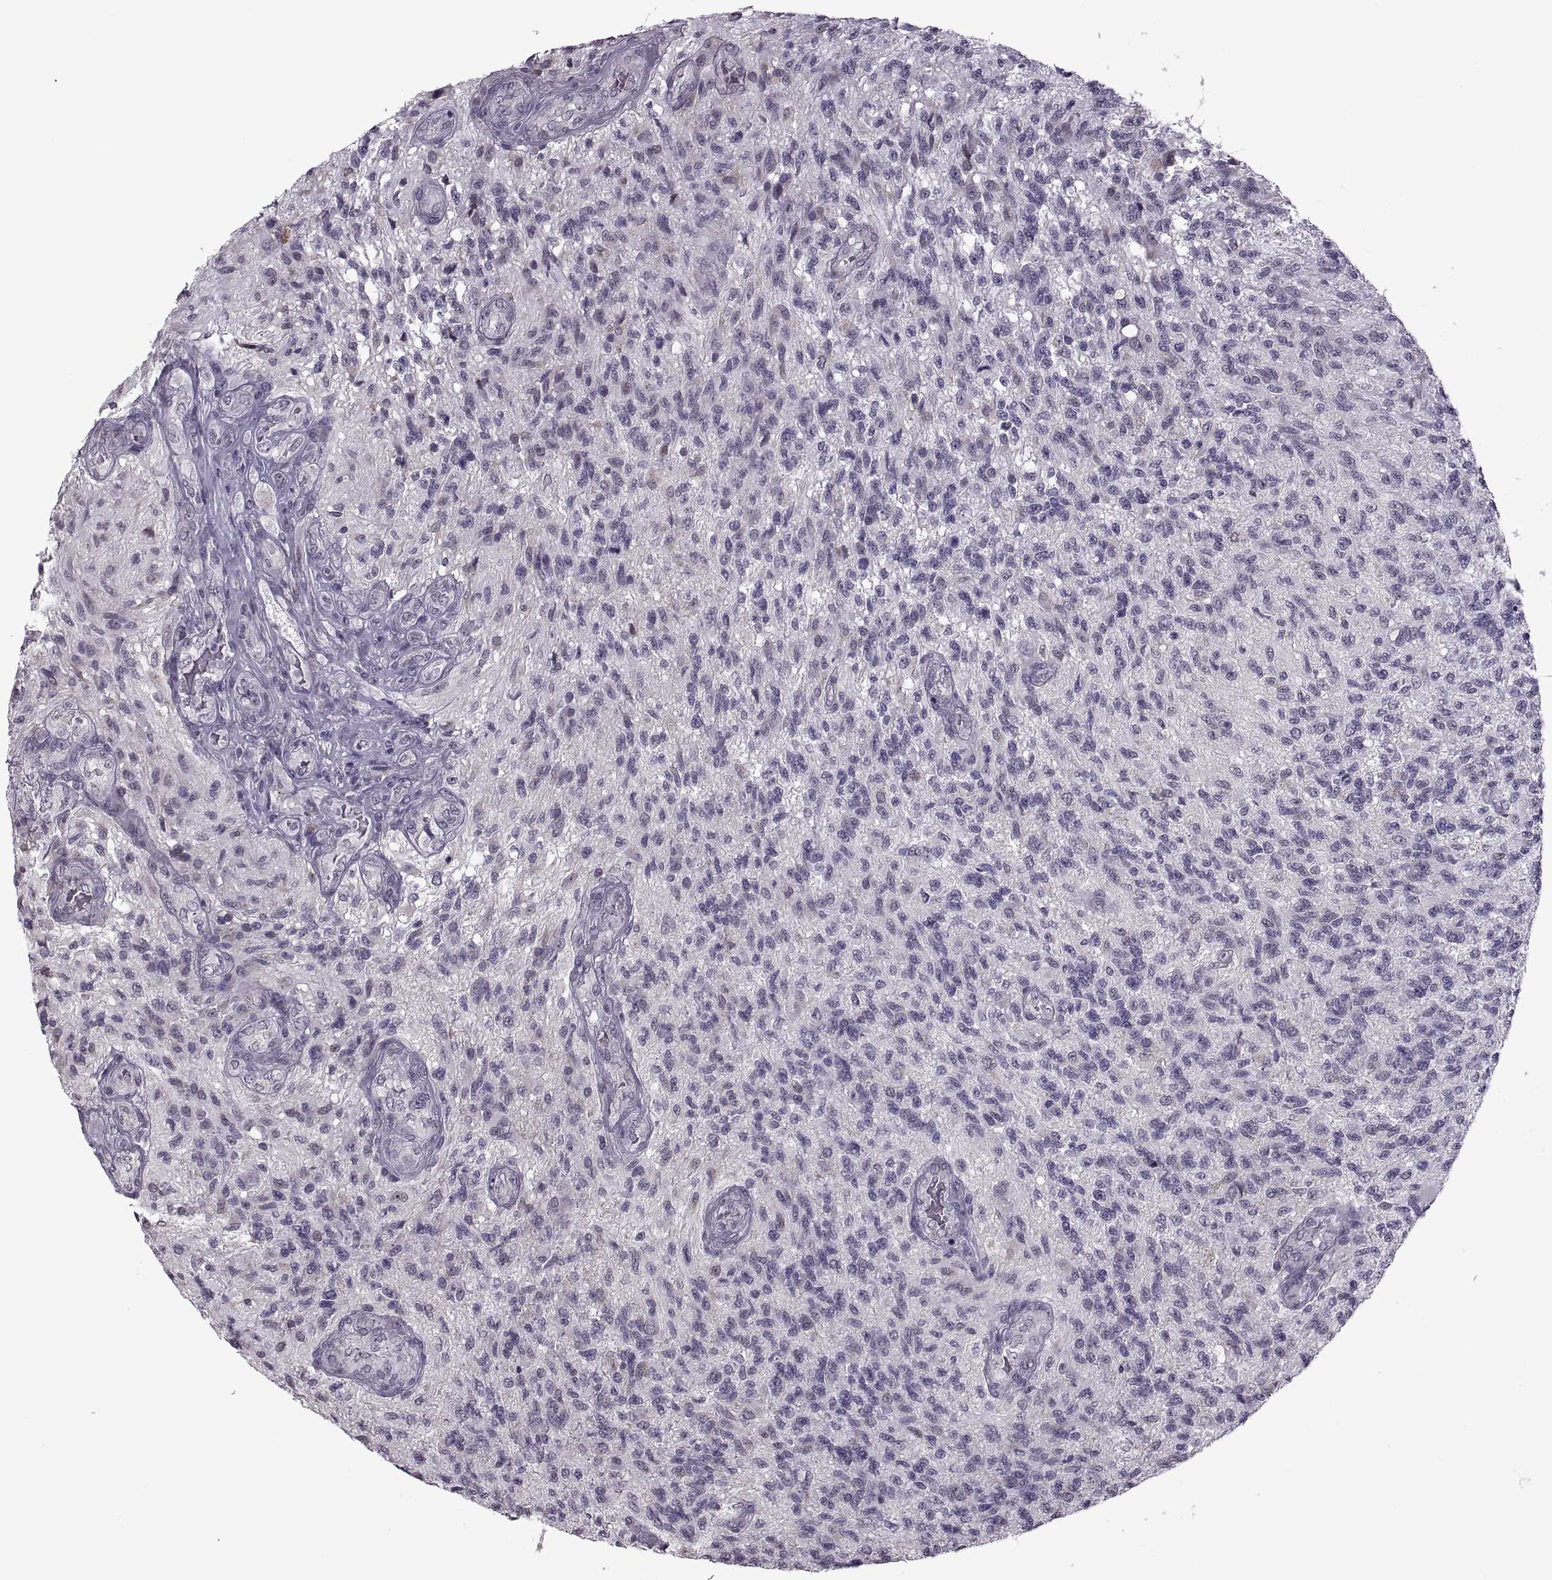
{"staining": {"intensity": "negative", "quantity": "none", "location": "none"}, "tissue": "glioma", "cell_type": "Tumor cells", "image_type": "cancer", "snomed": [{"axis": "morphology", "description": "Glioma, malignant, High grade"}, {"axis": "topography", "description": "Brain"}], "caption": "Image shows no protein positivity in tumor cells of malignant high-grade glioma tissue.", "gene": "PRSS37", "patient": {"sex": "male", "age": 56}}